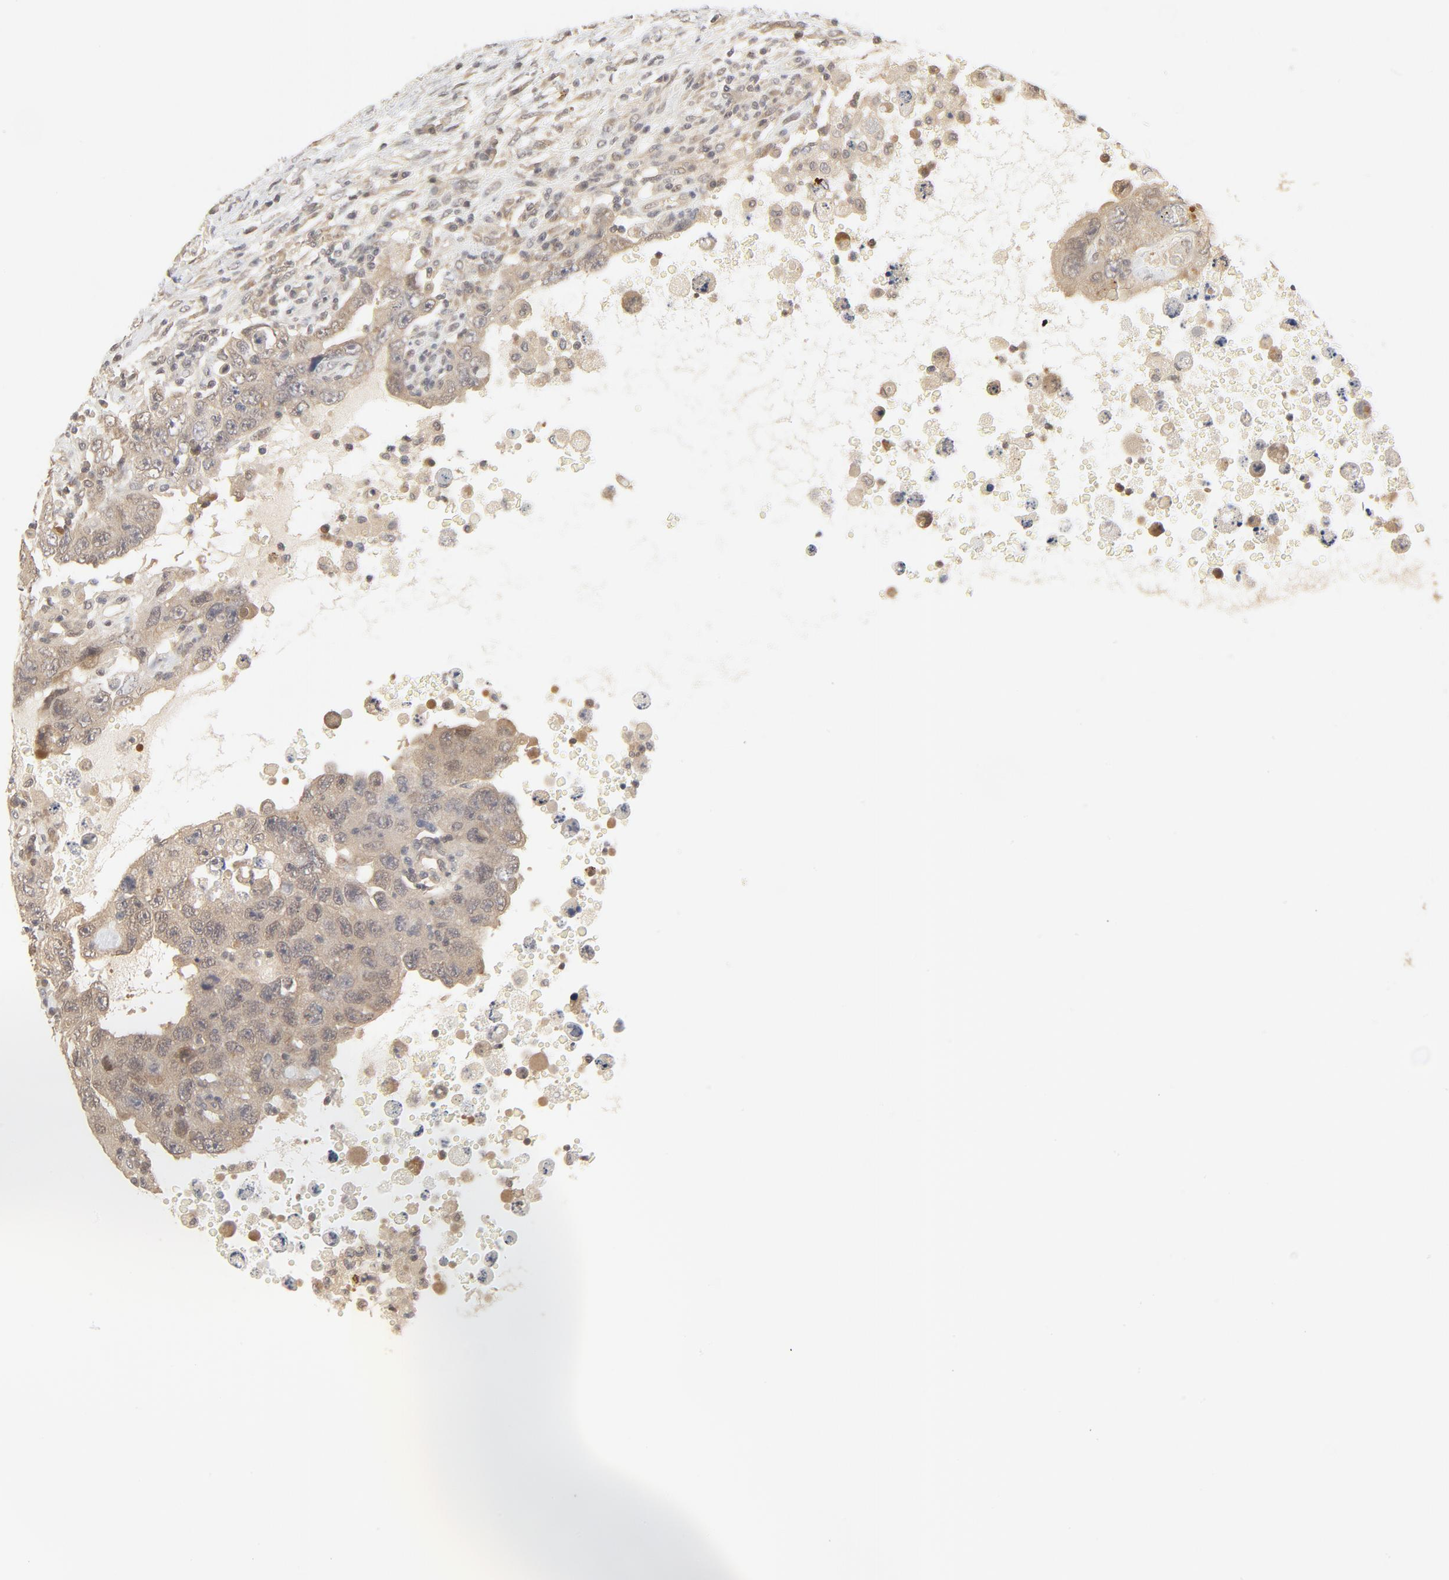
{"staining": {"intensity": "weak", "quantity": ">75%", "location": "cytoplasmic/membranous,nuclear"}, "tissue": "testis cancer", "cell_type": "Tumor cells", "image_type": "cancer", "snomed": [{"axis": "morphology", "description": "Carcinoma, Embryonal, NOS"}, {"axis": "topography", "description": "Testis"}], "caption": "This micrograph exhibits embryonal carcinoma (testis) stained with immunohistochemistry to label a protein in brown. The cytoplasmic/membranous and nuclear of tumor cells show weak positivity for the protein. Nuclei are counter-stained blue.", "gene": "NEDD8", "patient": {"sex": "male", "age": 26}}